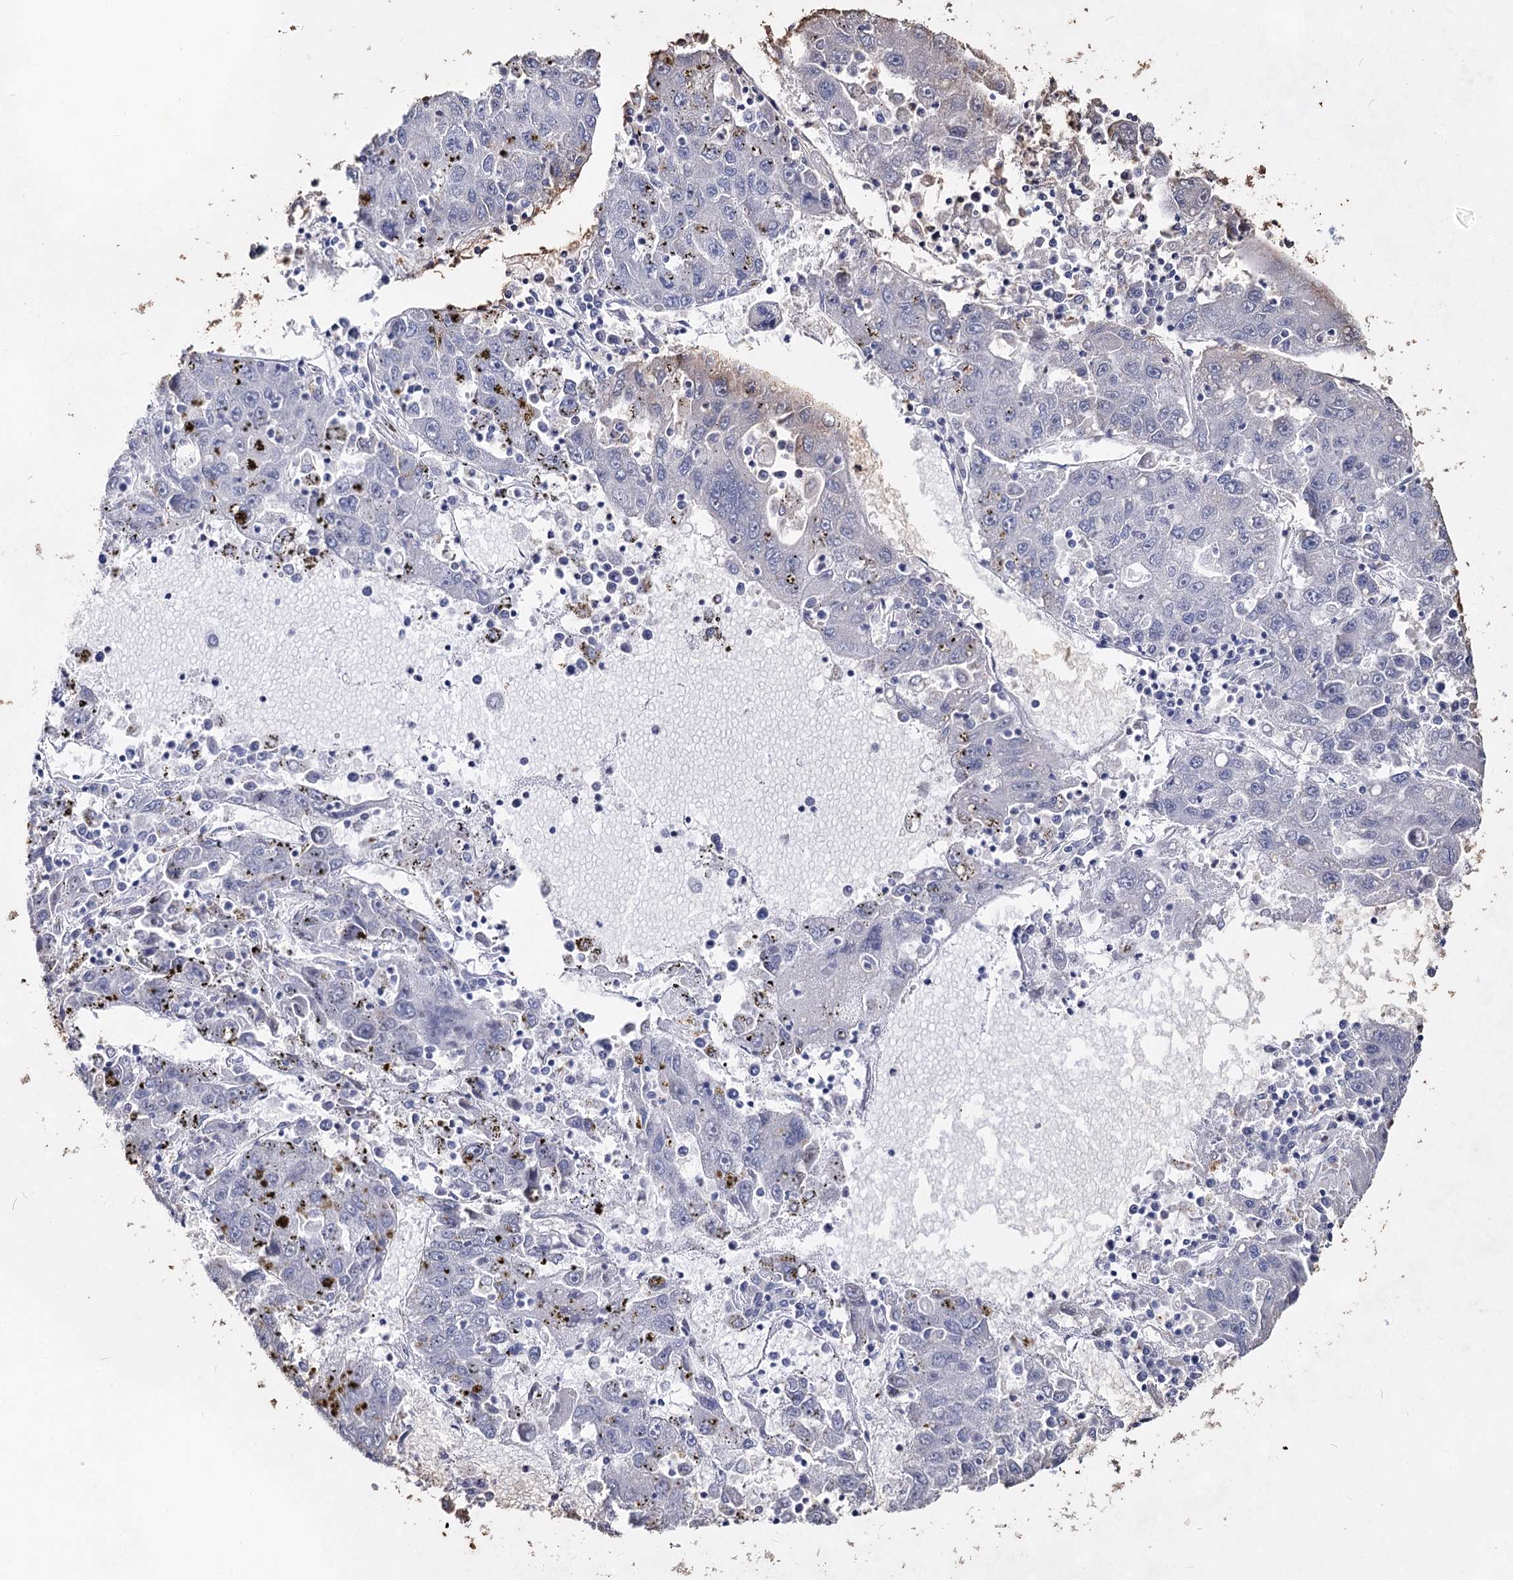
{"staining": {"intensity": "negative", "quantity": "none", "location": "none"}, "tissue": "liver cancer", "cell_type": "Tumor cells", "image_type": "cancer", "snomed": [{"axis": "morphology", "description": "Carcinoma, Hepatocellular, NOS"}, {"axis": "topography", "description": "Liver"}], "caption": "An immunohistochemistry (IHC) histopathology image of liver cancer (hepatocellular carcinoma) is shown. There is no staining in tumor cells of liver cancer (hepatocellular carcinoma).", "gene": "CCDC73", "patient": {"sex": "male", "age": 49}}